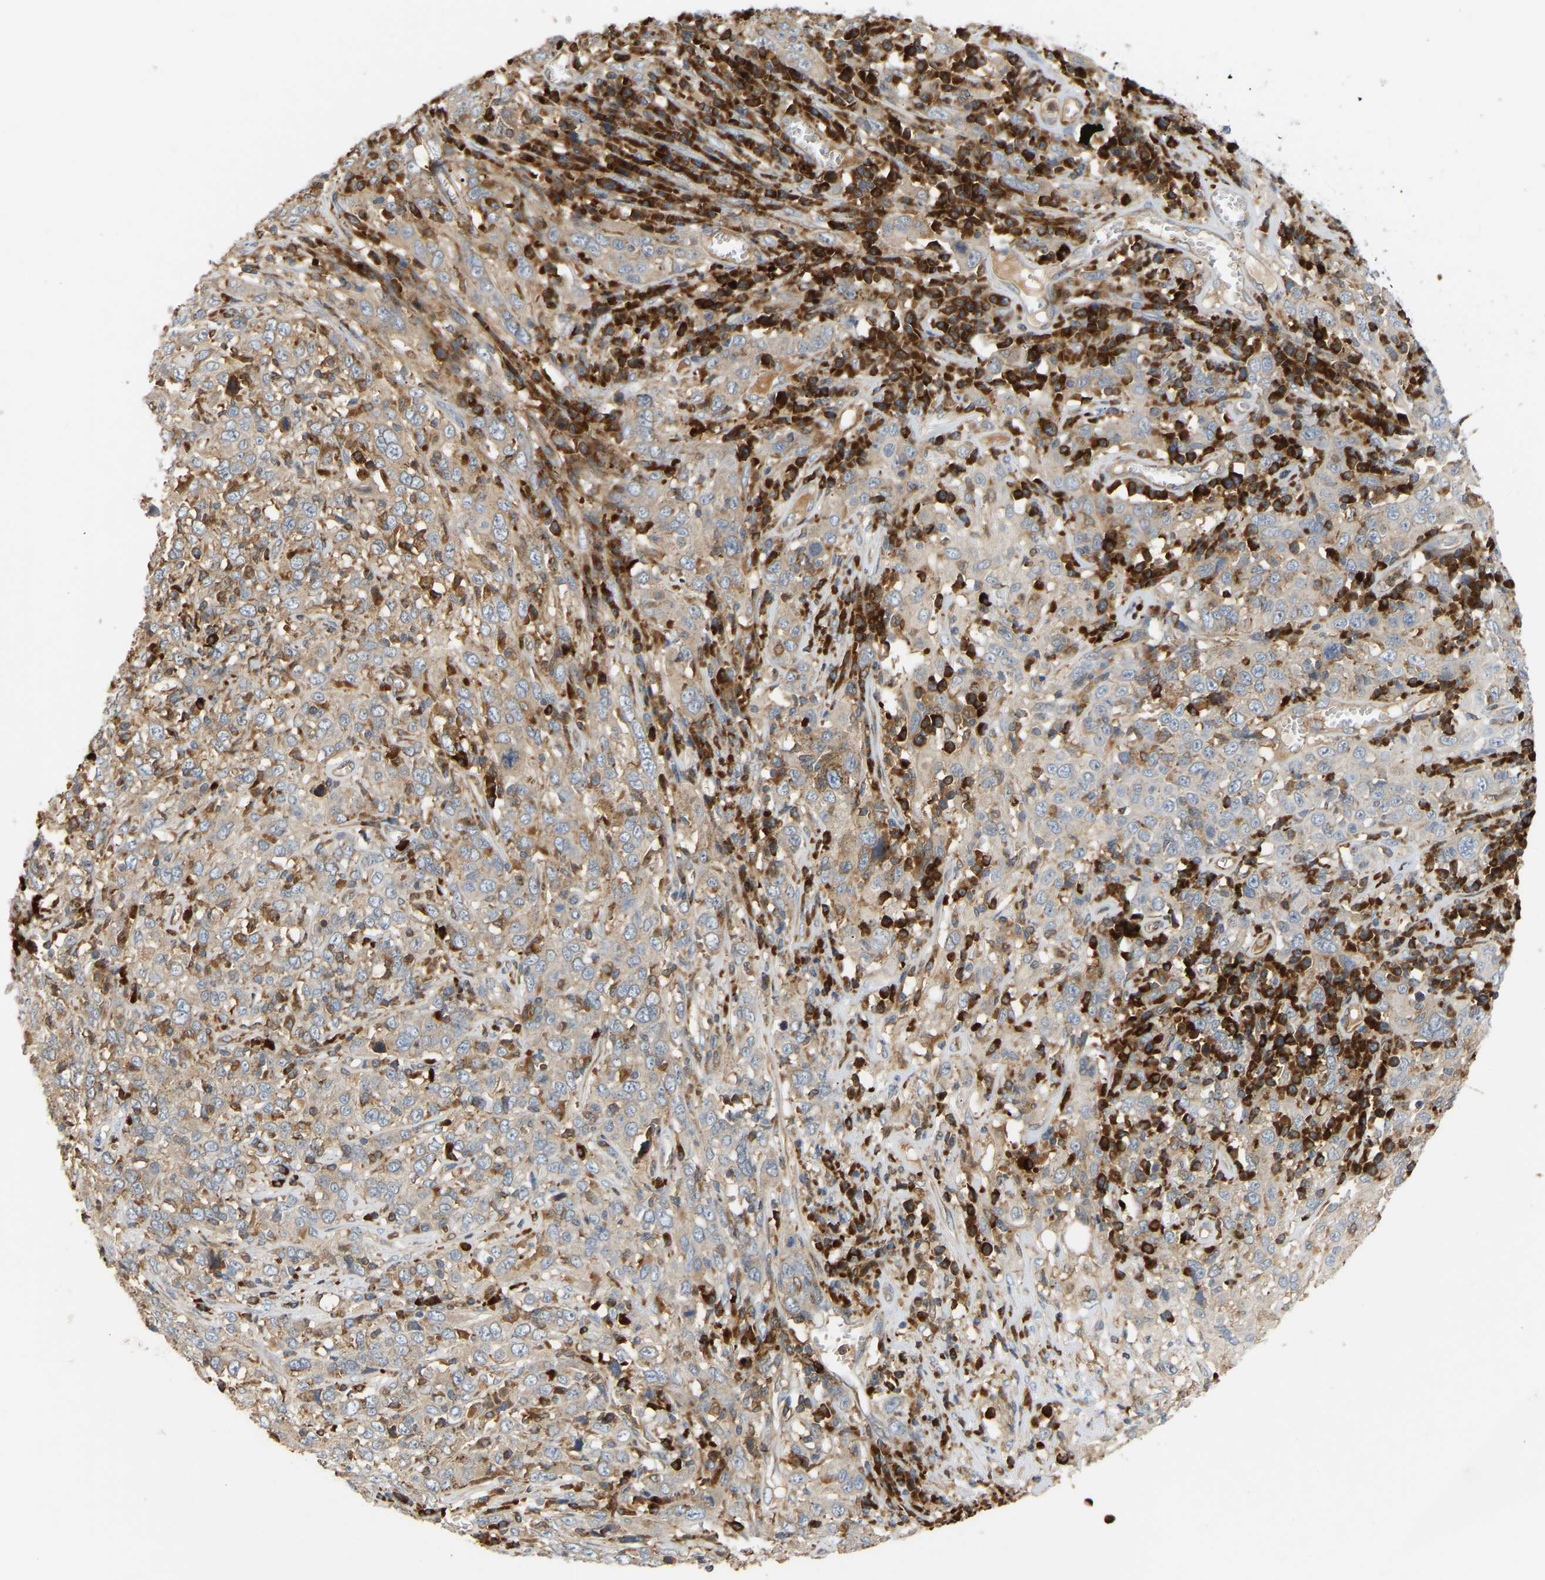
{"staining": {"intensity": "weak", "quantity": "<25%", "location": "cytoplasmic/membranous"}, "tissue": "cervical cancer", "cell_type": "Tumor cells", "image_type": "cancer", "snomed": [{"axis": "morphology", "description": "Squamous cell carcinoma, NOS"}, {"axis": "topography", "description": "Cervix"}], "caption": "High power microscopy photomicrograph of an immunohistochemistry (IHC) histopathology image of cervical cancer, revealing no significant expression in tumor cells.", "gene": "PLCG2", "patient": {"sex": "female", "age": 46}}